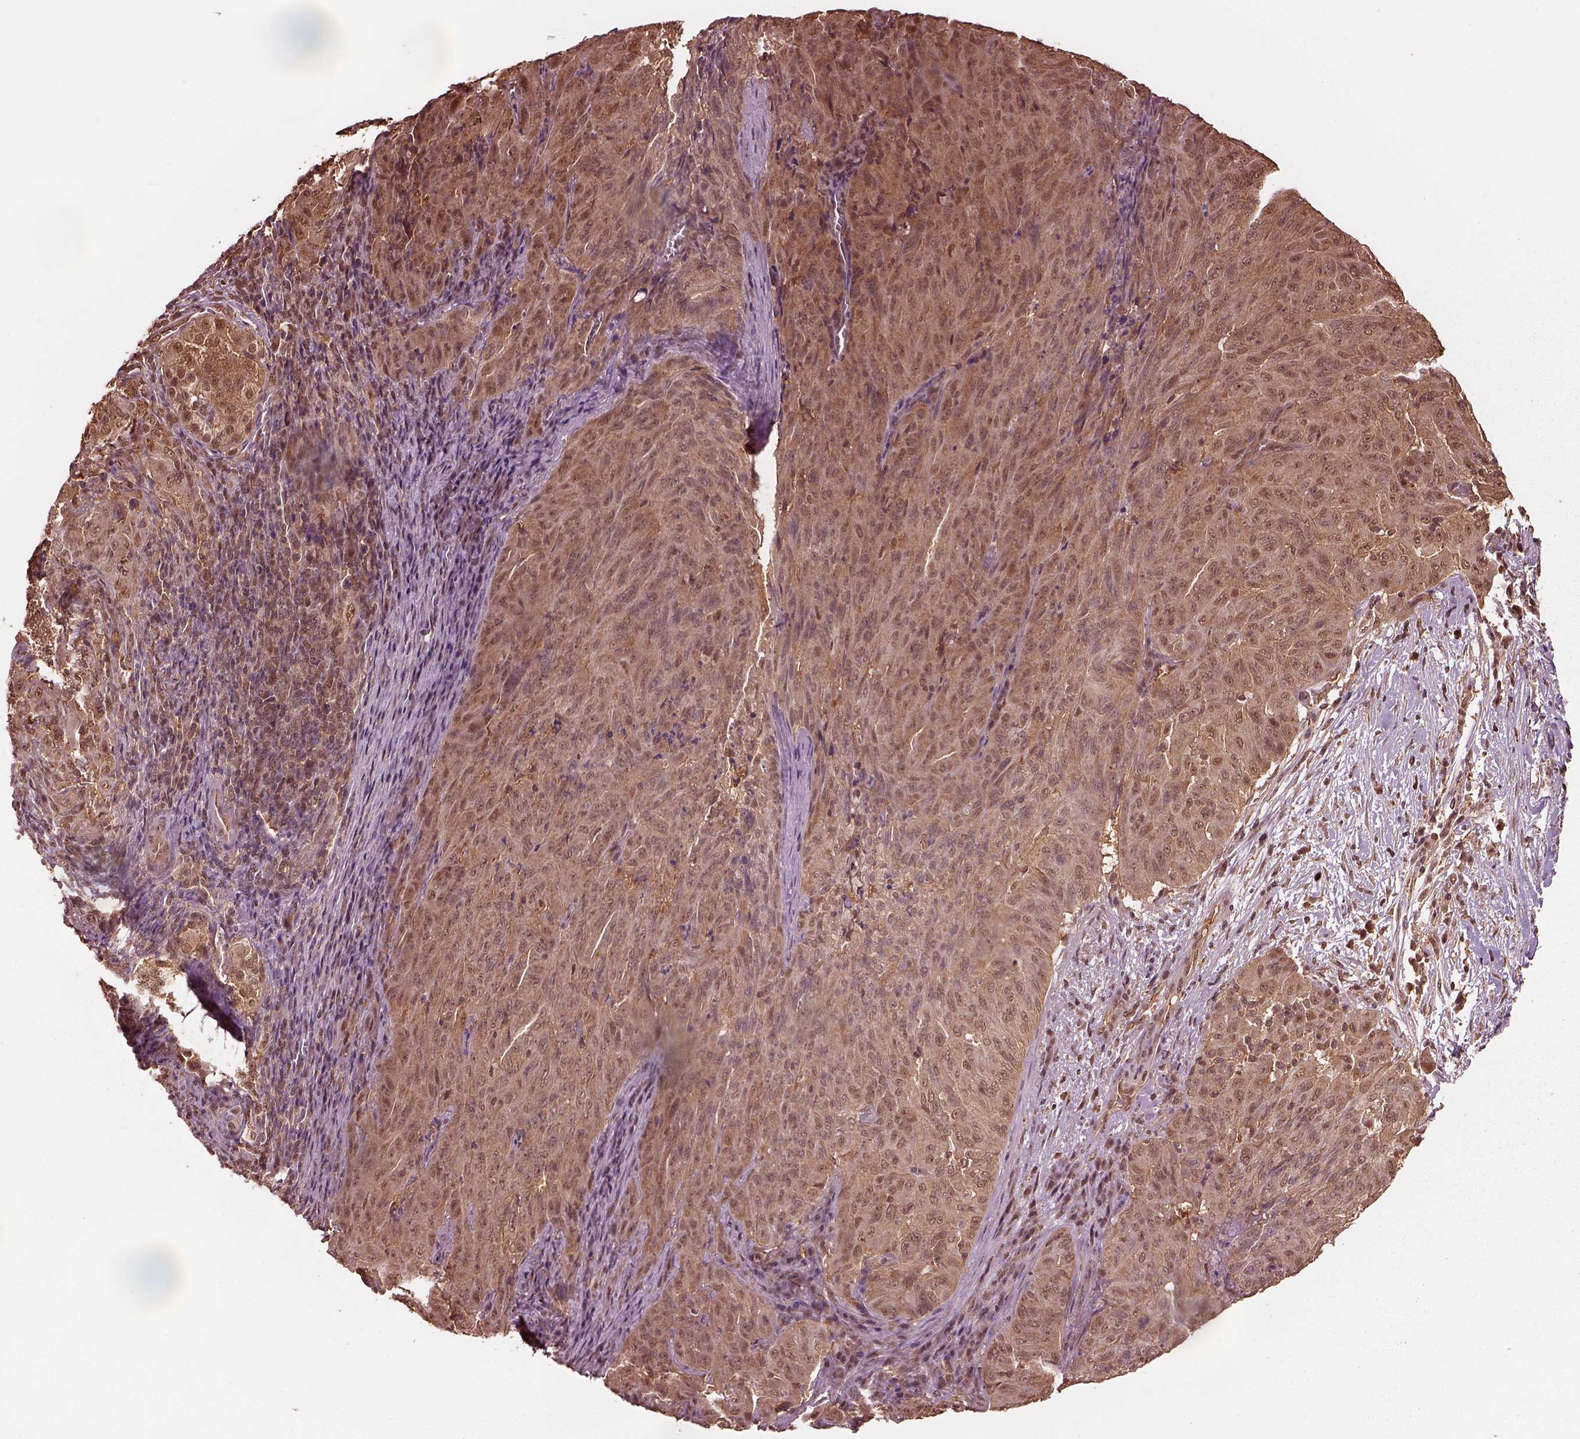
{"staining": {"intensity": "weak", "quantity": ">75%", "location": "cytoplasmic/membranous,nuclear"}, "tissue": "pancreatic cancer", "cell_type": "Tumor cells", "image_type": "cancer", "snomed": [{"axis": "morphology", "description": "Adenocarcinoma, NOS"}, {"axis": "topography", "description": "Pancreas"}], "caption": "A brown stain shows weak cytoplasmic/membranous and nuclear positivity of a protein in pancreatic cancer tumor cells.", "gene": "PSMC5", "patient": {"sex": "male", "age": 63}}